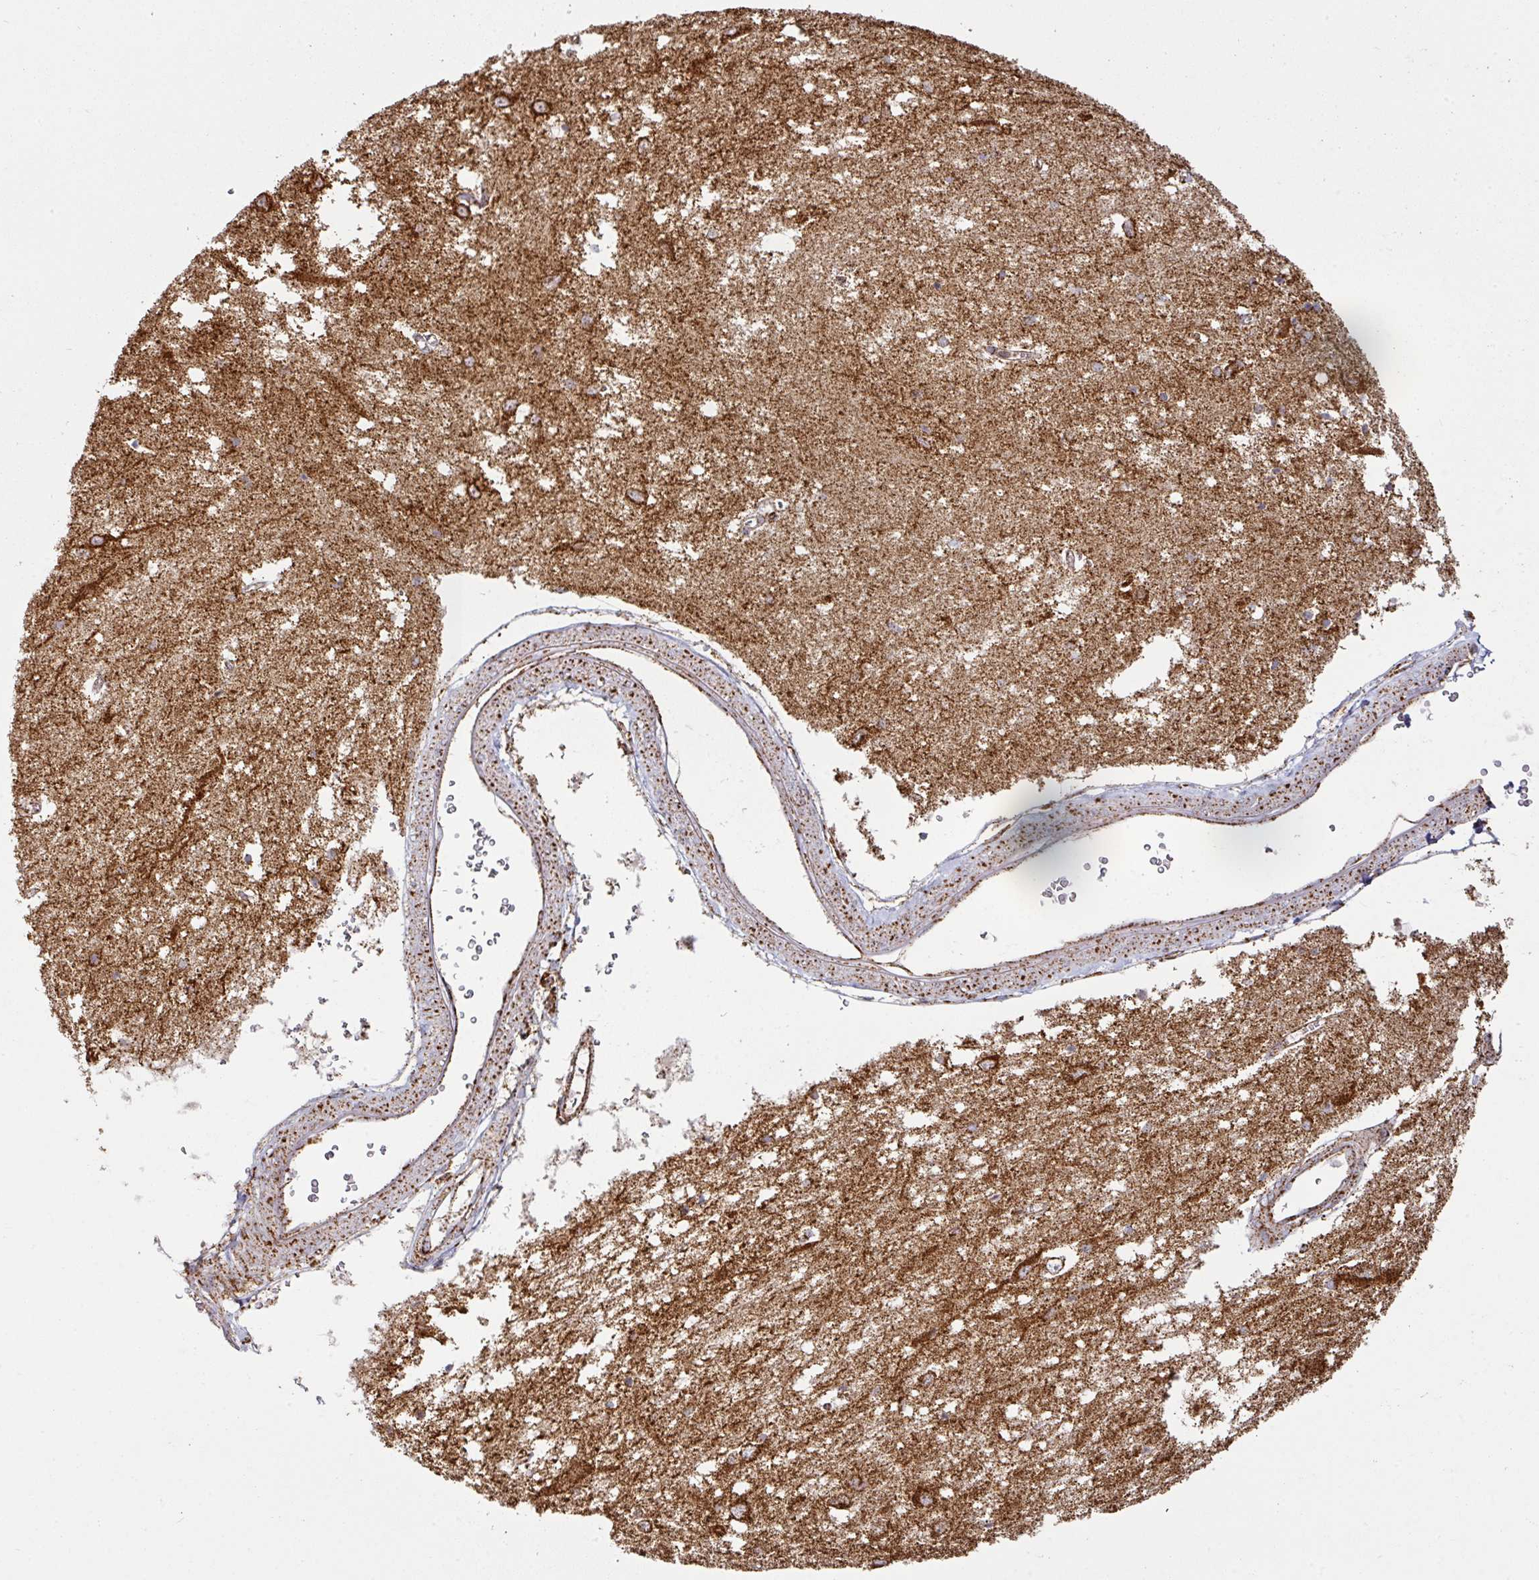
{"staining": {"intensity": "moderate", "quantity": ">75%", "location": "cytoplasmic/membranous"}, "tissue": "caudate", "cell_type": "Glial cells", "image_type": "normal", "snomed": [{"axis": "morphology", "description": "Normal tissue, NOS"}, {"axis": "topography", "description": "Lateral ventricle wall"}], "caption": "IHC histopathology image of normal caudate: human caudate stained using immunohistochemistry demonstrates medium levels of moderate protein expression localized specifically in the cytoplasmic/membranous of glial cells, appearing as a cytoplasmic/membranous brown color.", "gene": "TRAP1", "patient": {"sex": "male", "age": 37}}